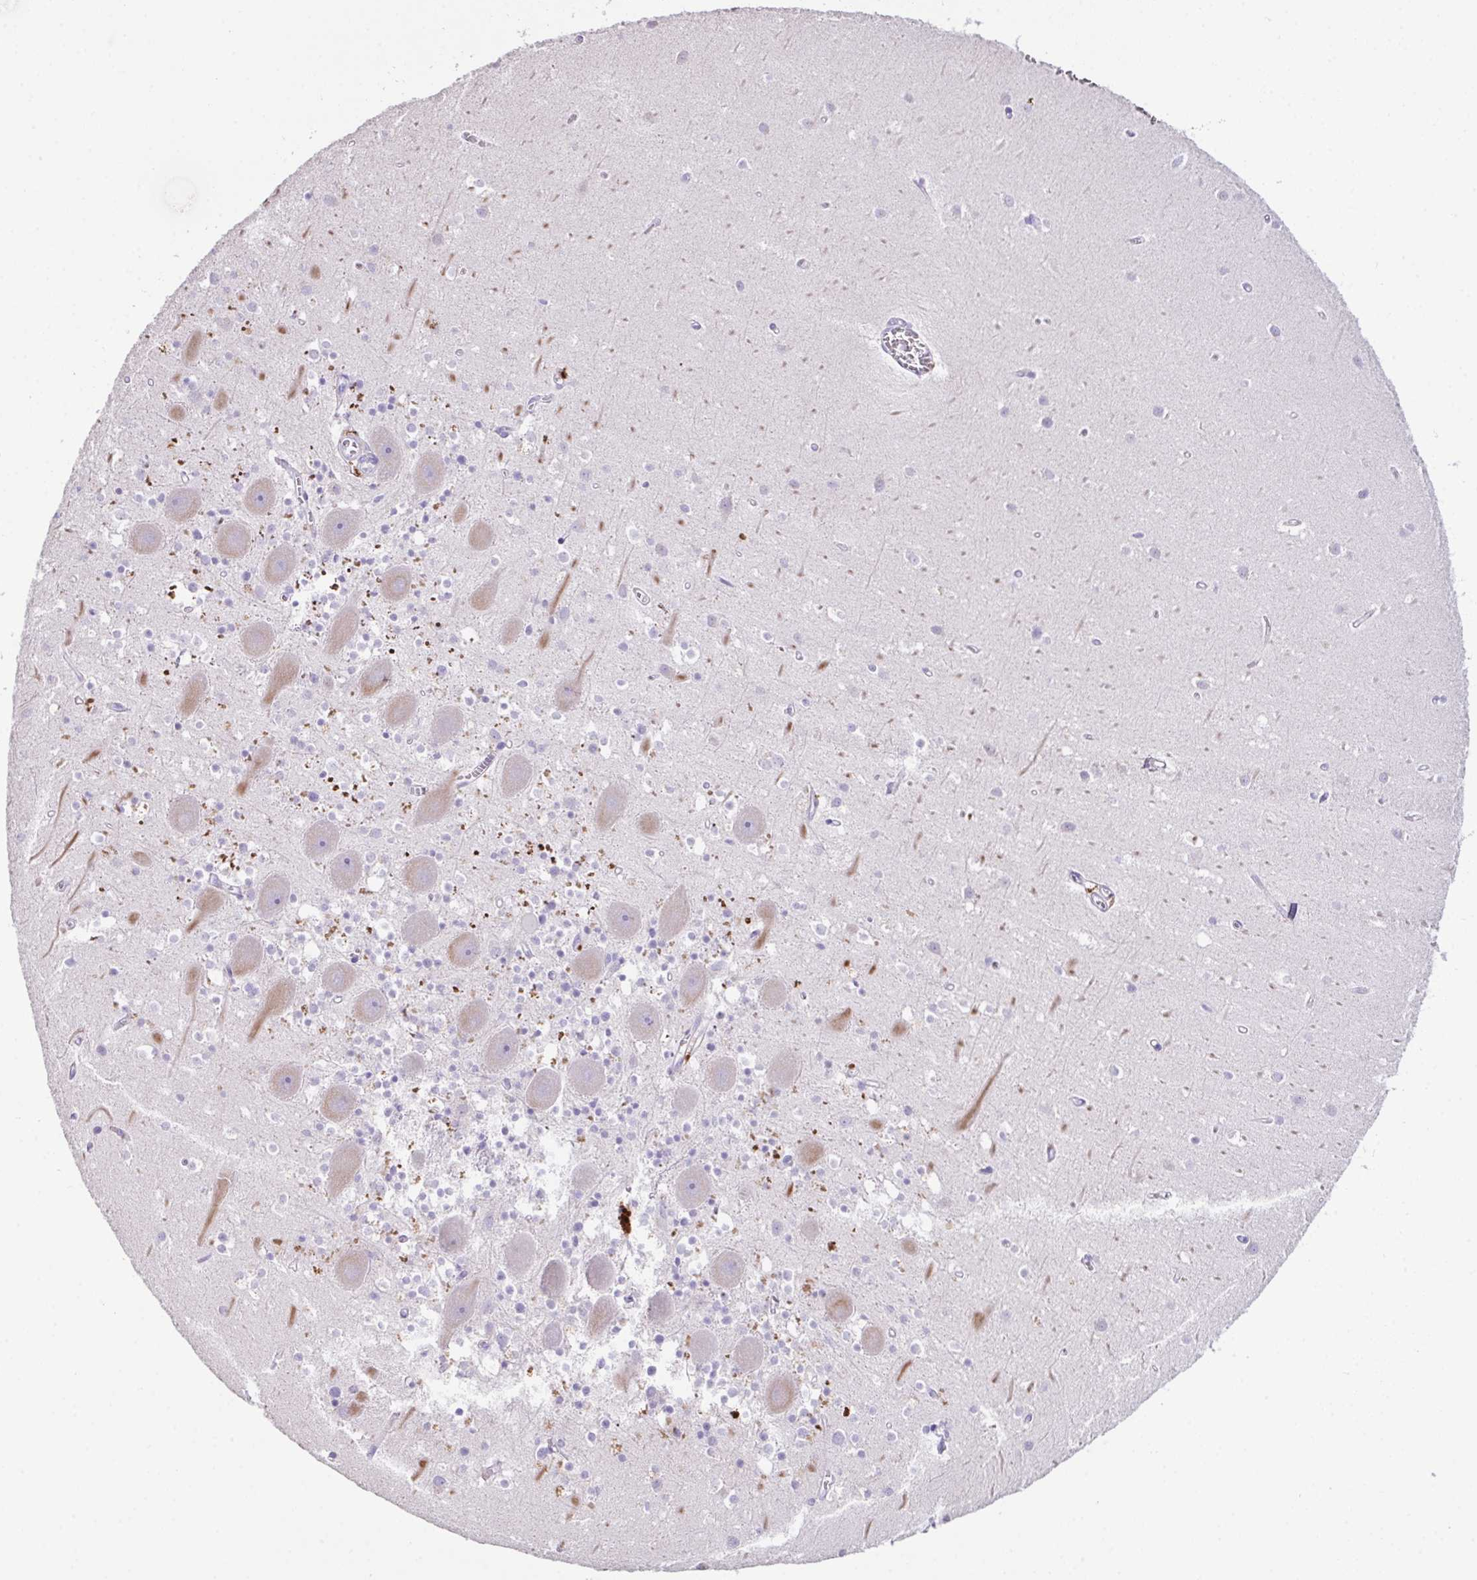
{"staining": {"intensity": "negative", "quantity": "none", "location": "none"}, "tissue": "cerebellum", "cell_type": "Cells in granular layer", "image_type": "normal", "snomed": [{"axis": "morphology", "description": "Normal tissue, NOS"}, {"axis": "topography", "description": "Cerebellum"}], "caption": "A histopathology image of cerebellum stained for a protein displays no brown staining in cells in granular layer. (Immunohistochemistry, brightfield microscopy, high magnification).", "gene": "MARCO", "patient": {"sex": "male", "age": 54}}